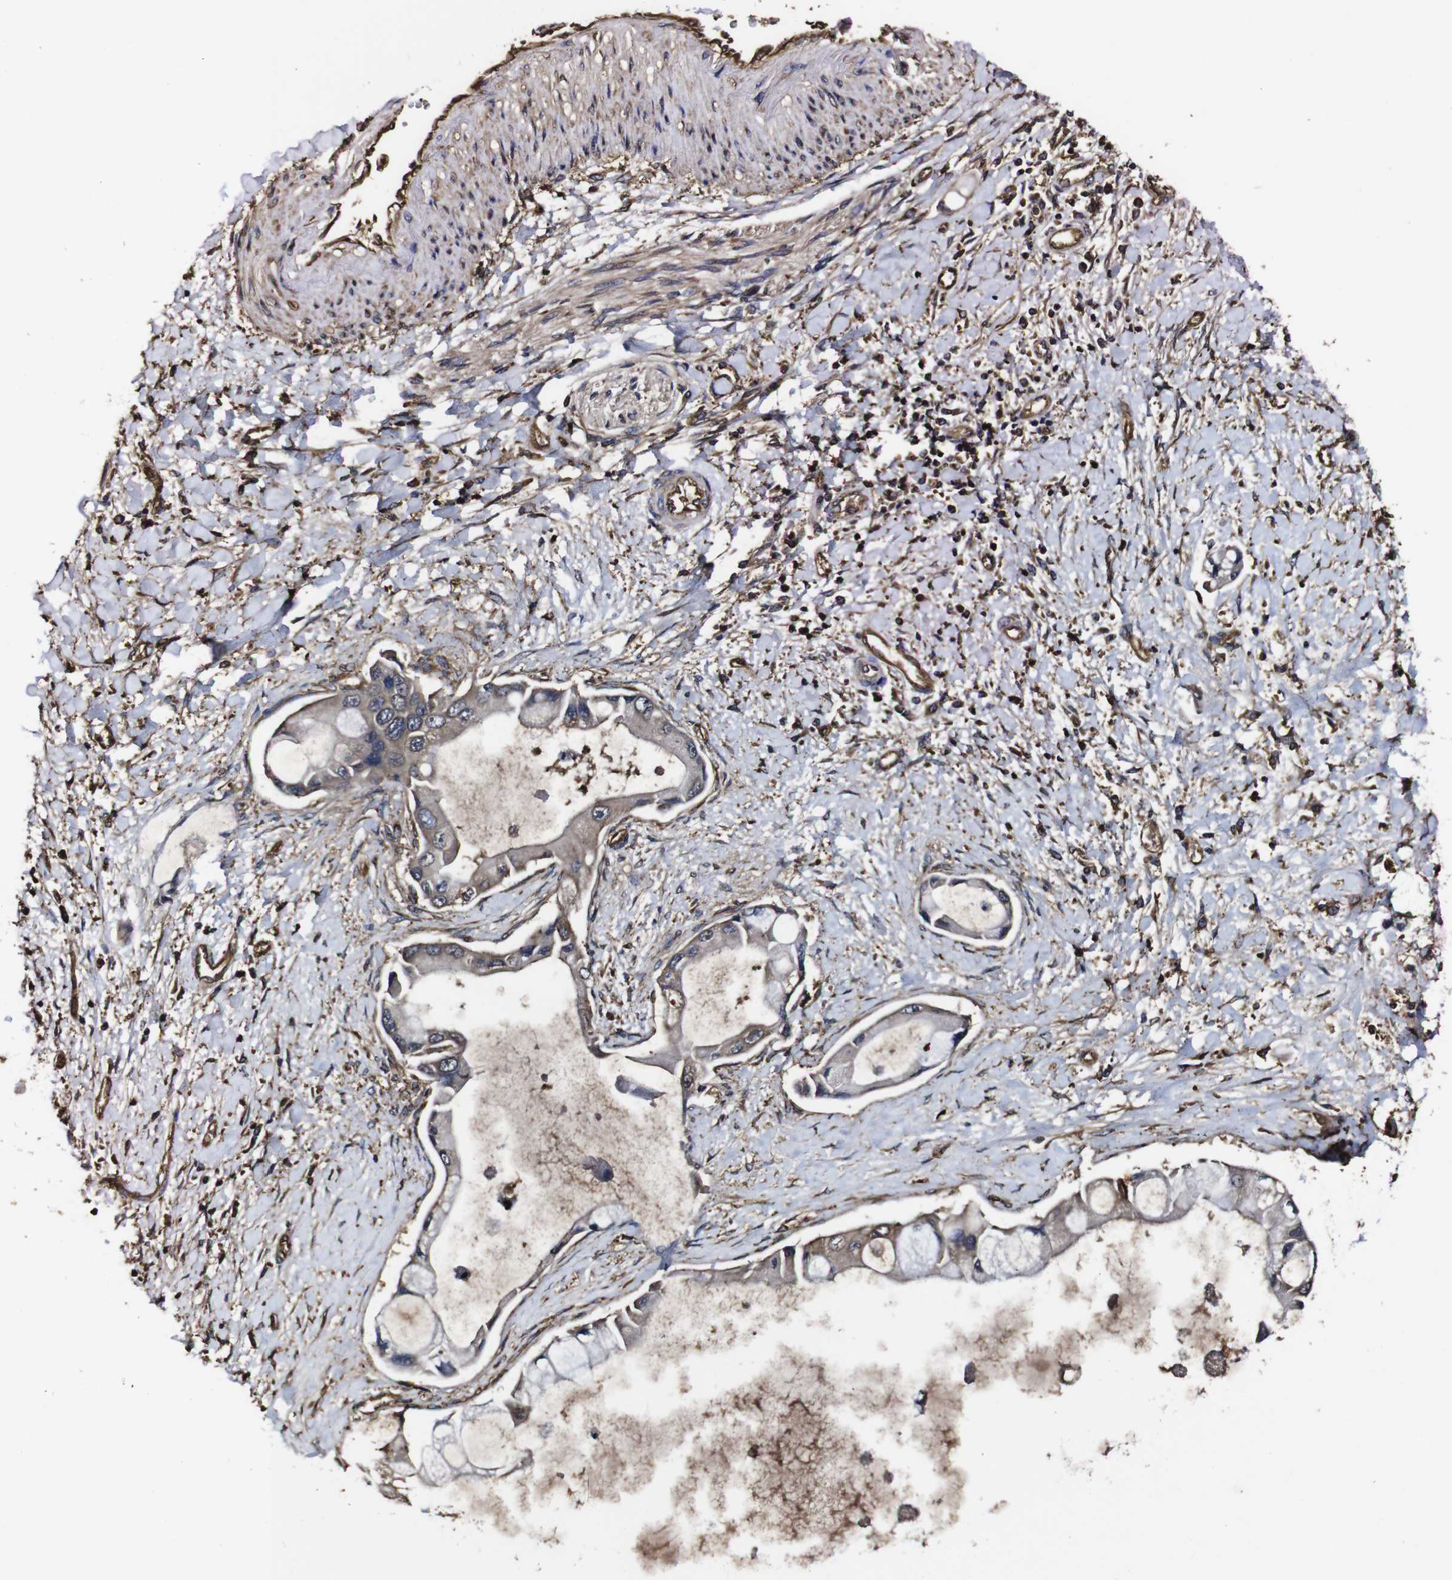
{"staining": {"intensity": "weak", "quantity": ">75%", "location": "cytoplasmic/membranous"}, "tissue": "liver cancer", "cell_type": "Tumor cells", "image_type": "cancer", "snomed": [{"axis": "morphology", "description": "Cholangiocarcinoma"}, {"axis": "topography", "description": "Liver"}], "caption": "Liver cancer stained with immunohistochemistry shows weak cytoplasmic/membranous staining in approximately >75% of tumor cells.", "gene": "MSN", "patient": {"sex": "male", "age": 50}}